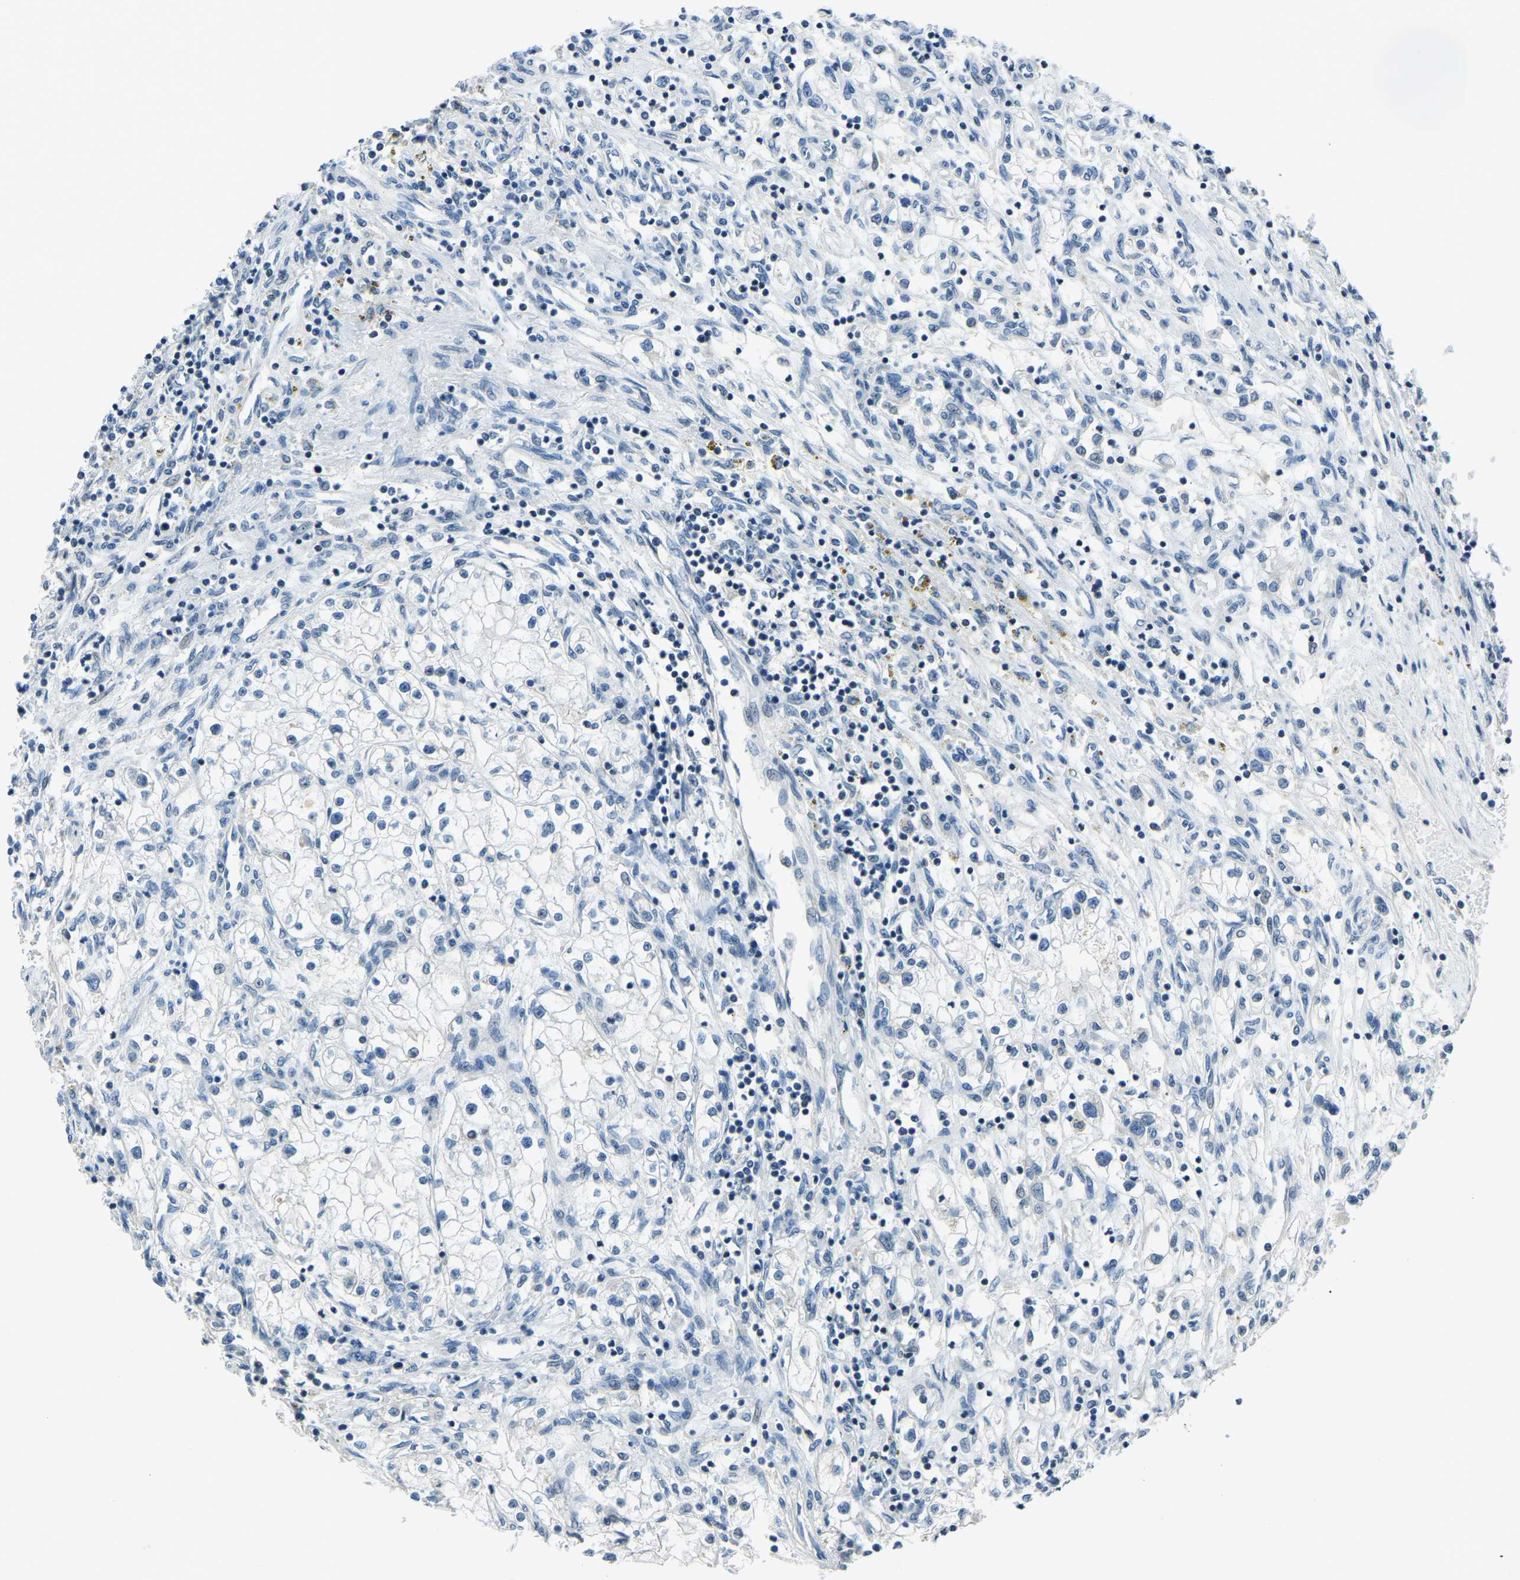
{"staining": {"intensity": "negative", "quantity": "none", "location": "none"}, "tissue": "renal cancer", "cell_type": "Tumor cells", "image_type": "cancer", "snomed": [{"axis": "morphology", "description": "Adenocarcinoma, NOS"}, {"axis": "topography", "description": "Kidney"}], "caption": "An immunohistochemistry (IHC) micrograph of renal cancer (adenocarcinoma) is shown. There is no staining in tumor cells of renal cancer (adenocarcinoma). Nuclei are stained in blue.", "gene": "RRP1", "patient": {"sex": "male", "age": 68}}